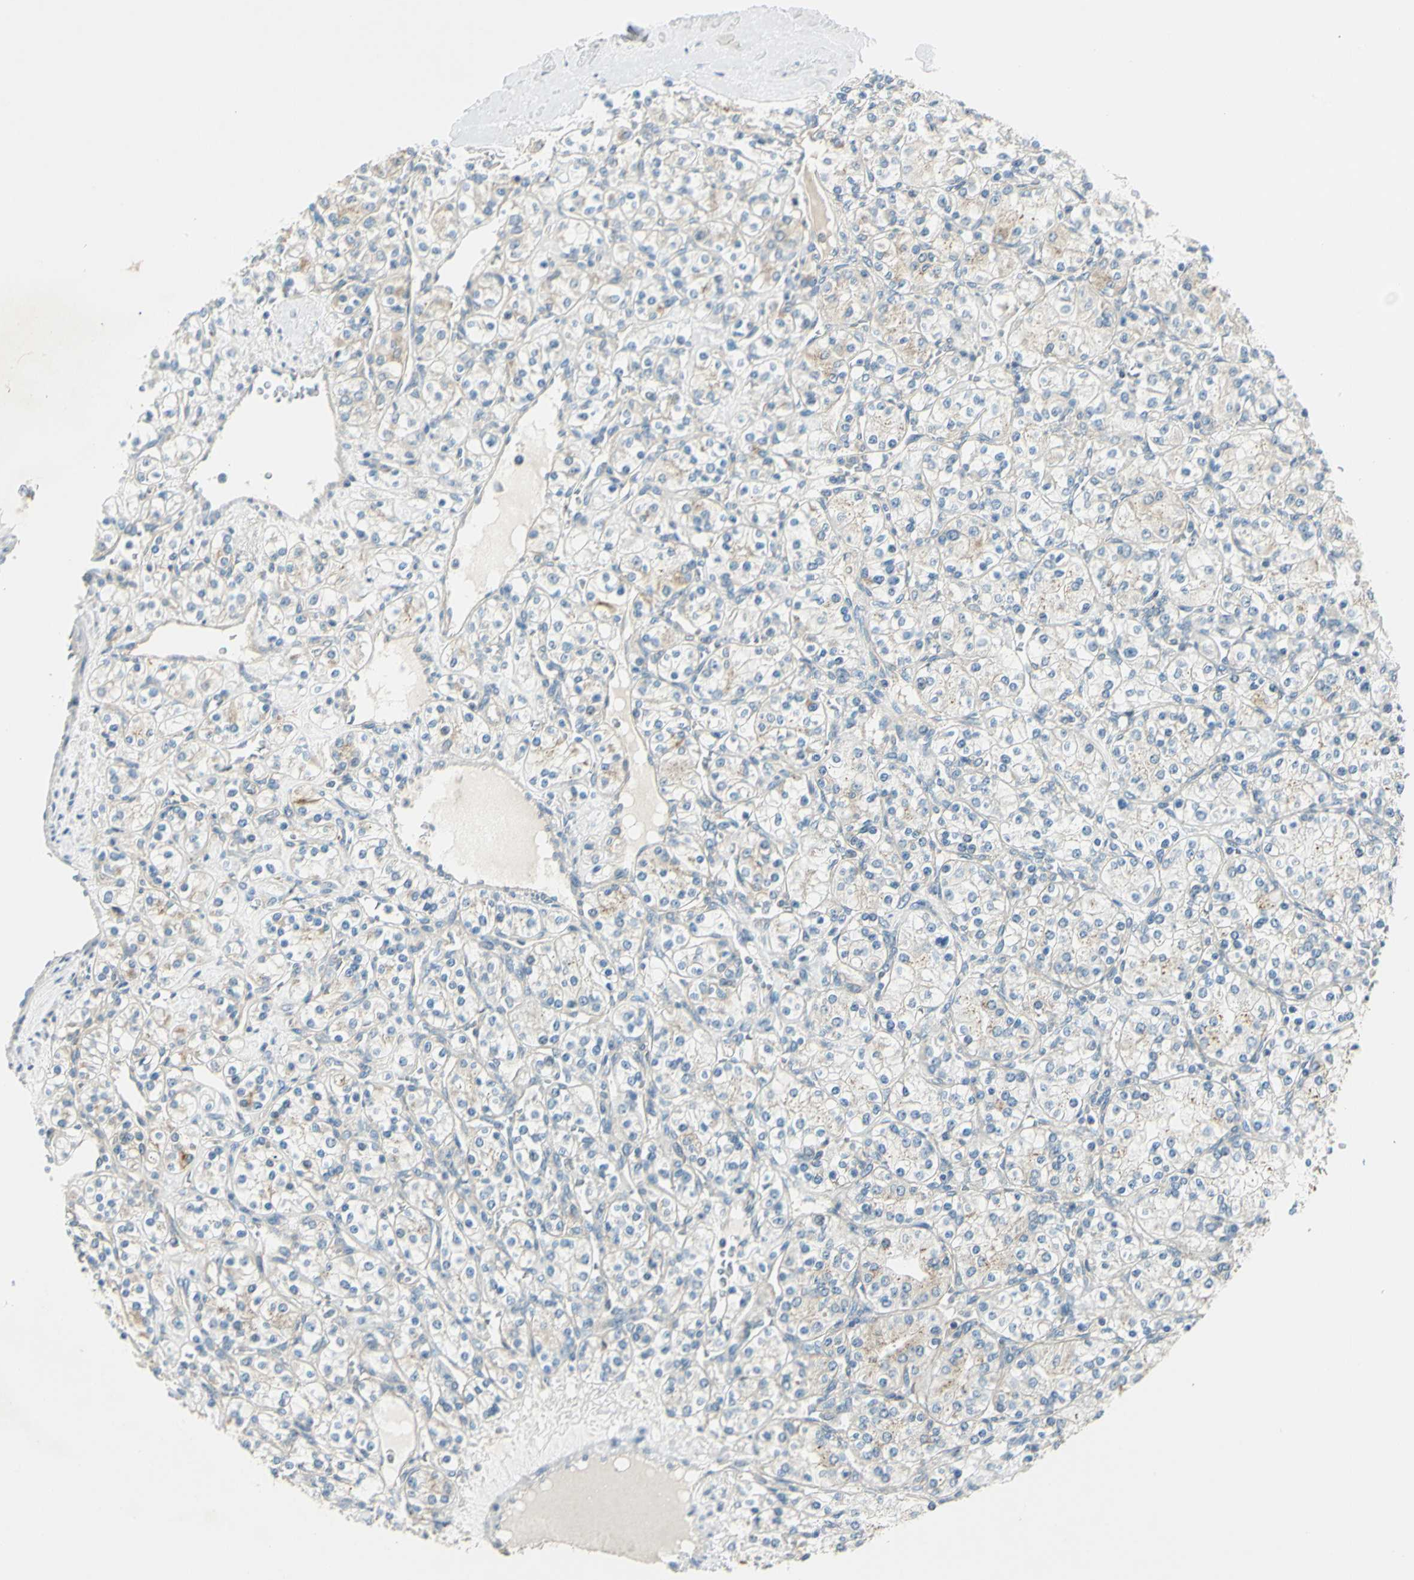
{"staining": {"intensity": "weak", "quantity": "<25%", "location": "cytoplasmic/membranous"}, "tissue": "renal cancer", "cell_type": "Tumor cells", "image_type": "cancer", "snomed": [{"axis": "morphology", "description": "Adenocarcinoma, NOS"}, {"axis": "topography", "description": "Kidney"}], "caption": "IHC of human renal cancer (adenocarcinoma) demonstrates no positivity in tumor cells.", "gene": "LAMA3", "patient": {"sex": "male", "age": 77}}